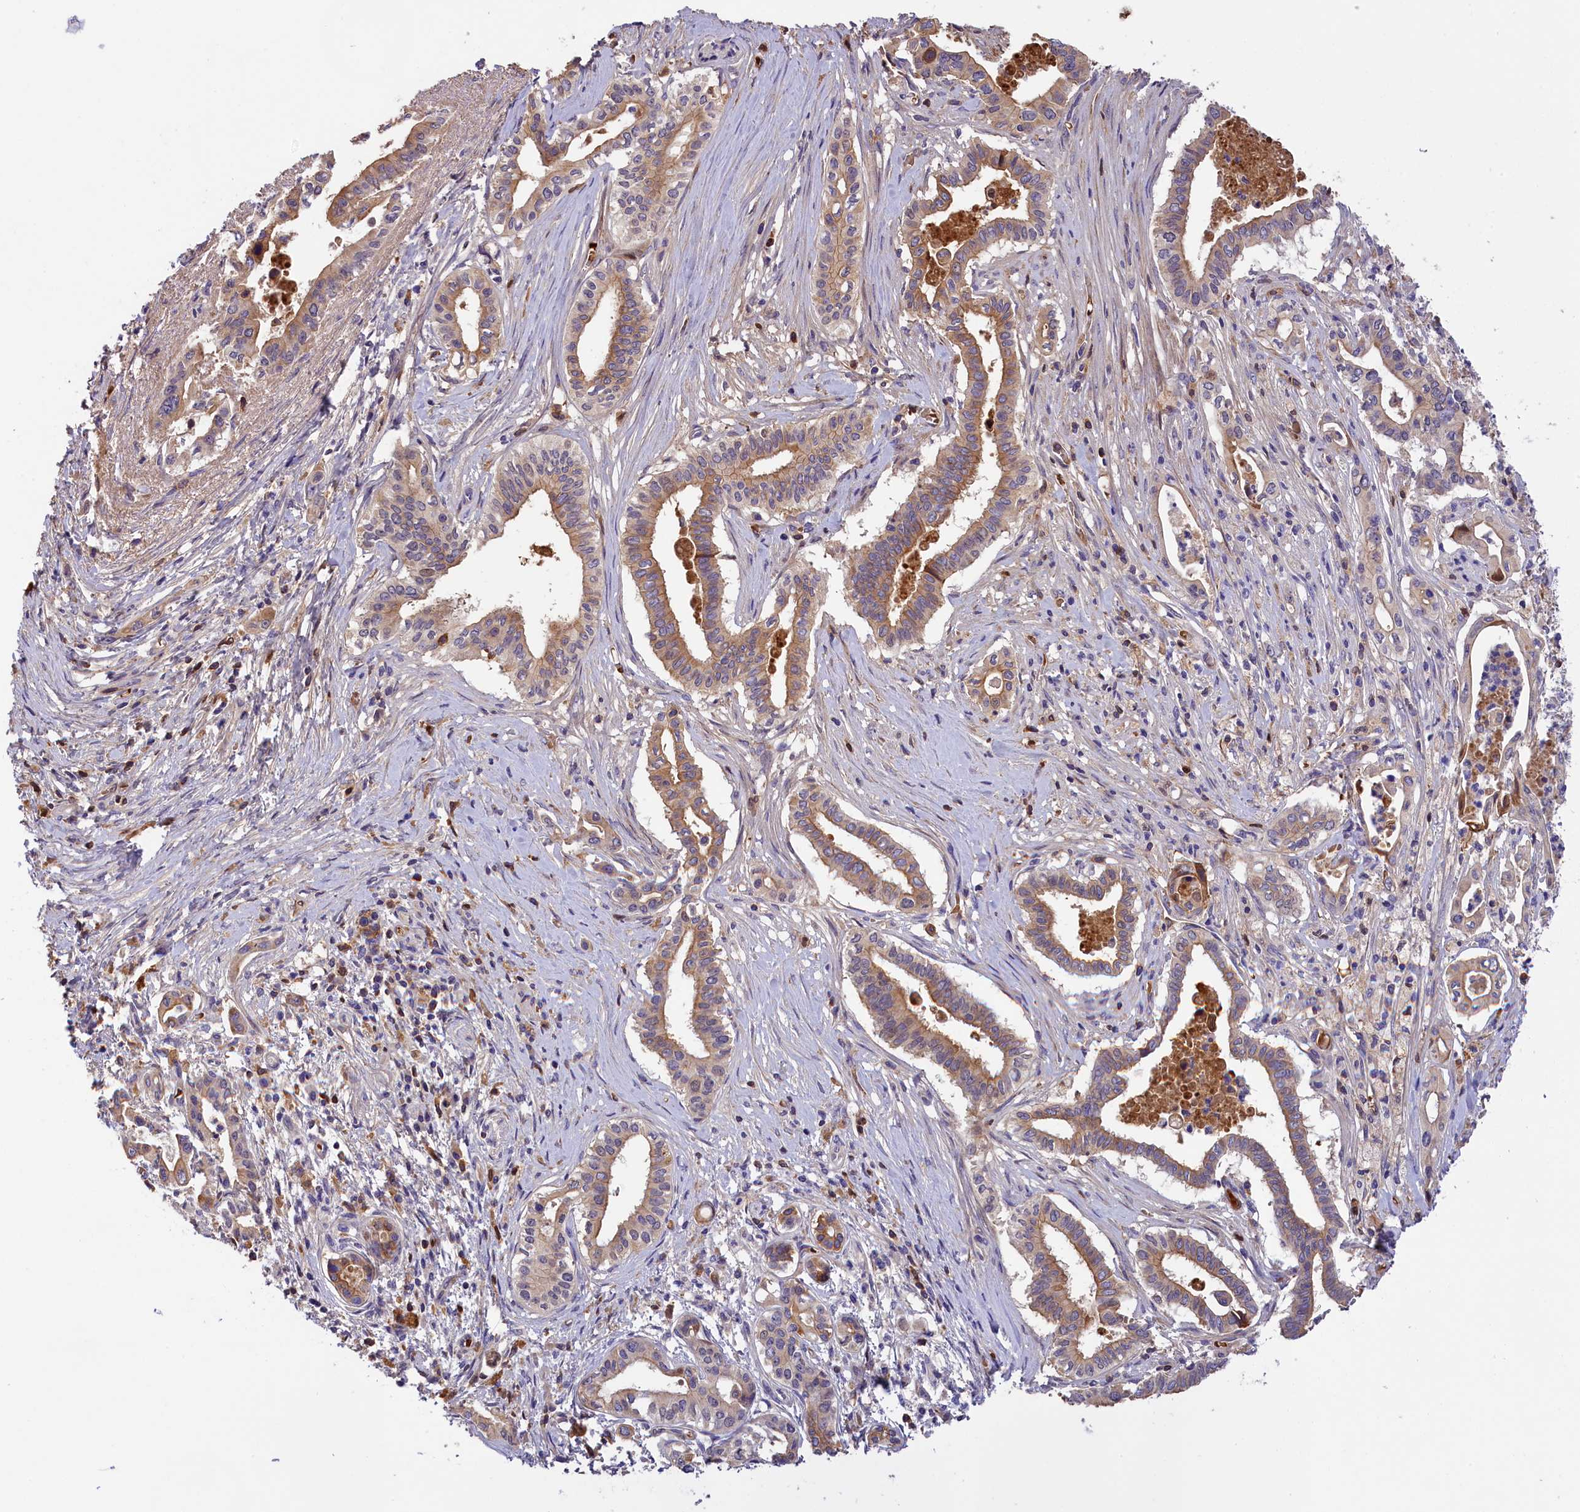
{"staining": {"intensity": "moderate", "quantity": "25%-75%", "location": "cytoplasmic/membranous"}, "tissue": "pancreatic cancer", "cell_type": "Tumor cells", "image_type": "cancer", "snomed": [{"axis": "morphology", "description": "Adenocarcinoma, NOS"}, {"axis": "topography", "description": "Pancreas"}], "caption": "A brown stain shows moderate cytoplasmic/membranous expression of a protein in adenocarcinoma (pancreatic) tumor cells.", "gene": "PHAF1", "patient": {"sex": "female", "age": 77}}